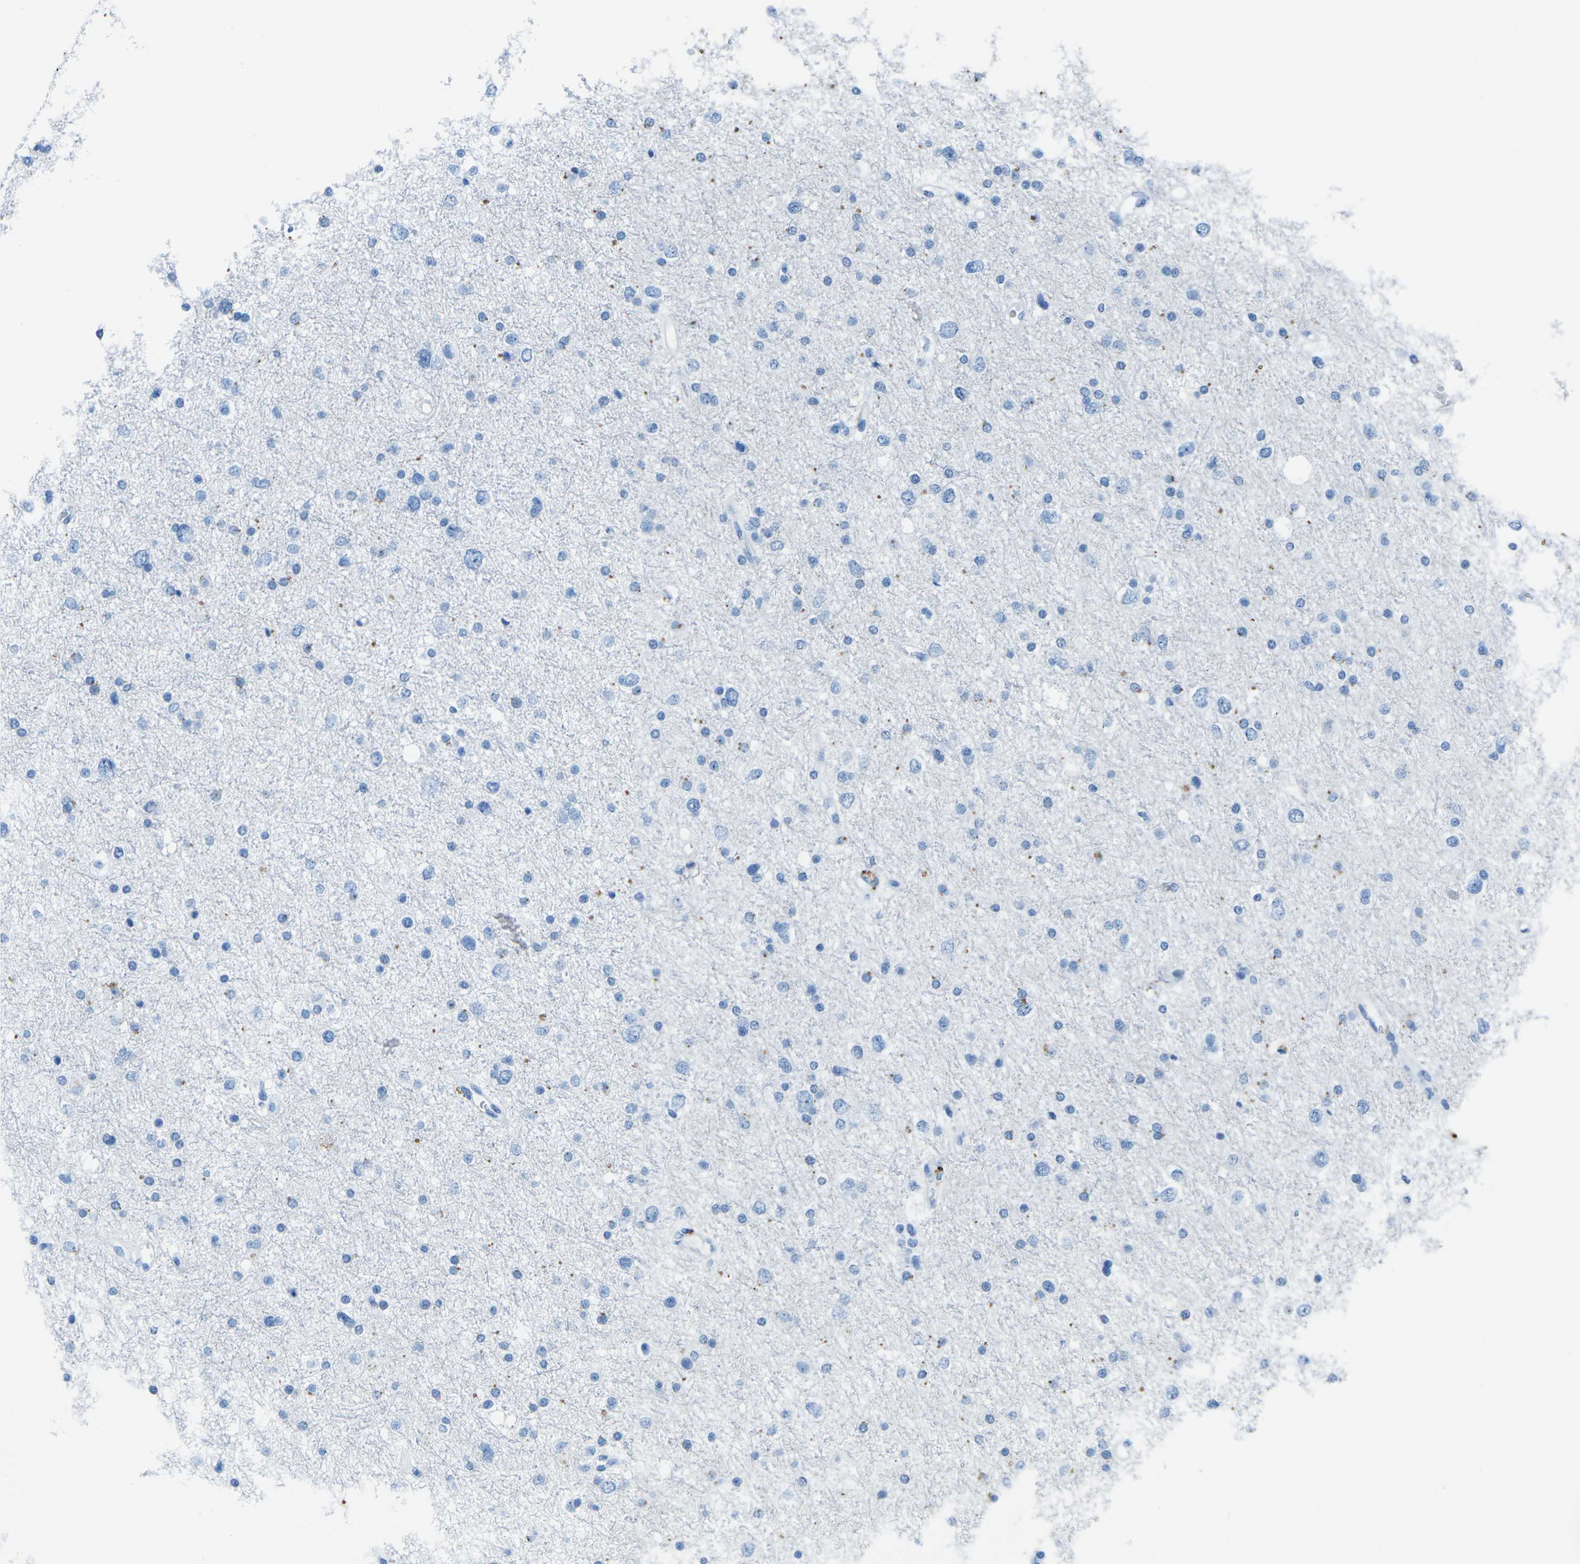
{"staining": {"intensity": "negative", "quantity": "none", "location": "none"}, "tissue": "glioma", "cell_type": "Tumor cells", "image_type": "cancer", "snomed": [{"axis": "morphology", "description": "Glioma, malignant, Low grade"}, {"axis": "topography", "description": "Brain"}], "caption": "This is a image of IHC staining of low-grade glioma (malignant), which shows no positivity in tumor cells.", "gene": "MYH8", "patient": {"sex": "female", "age": 37}}